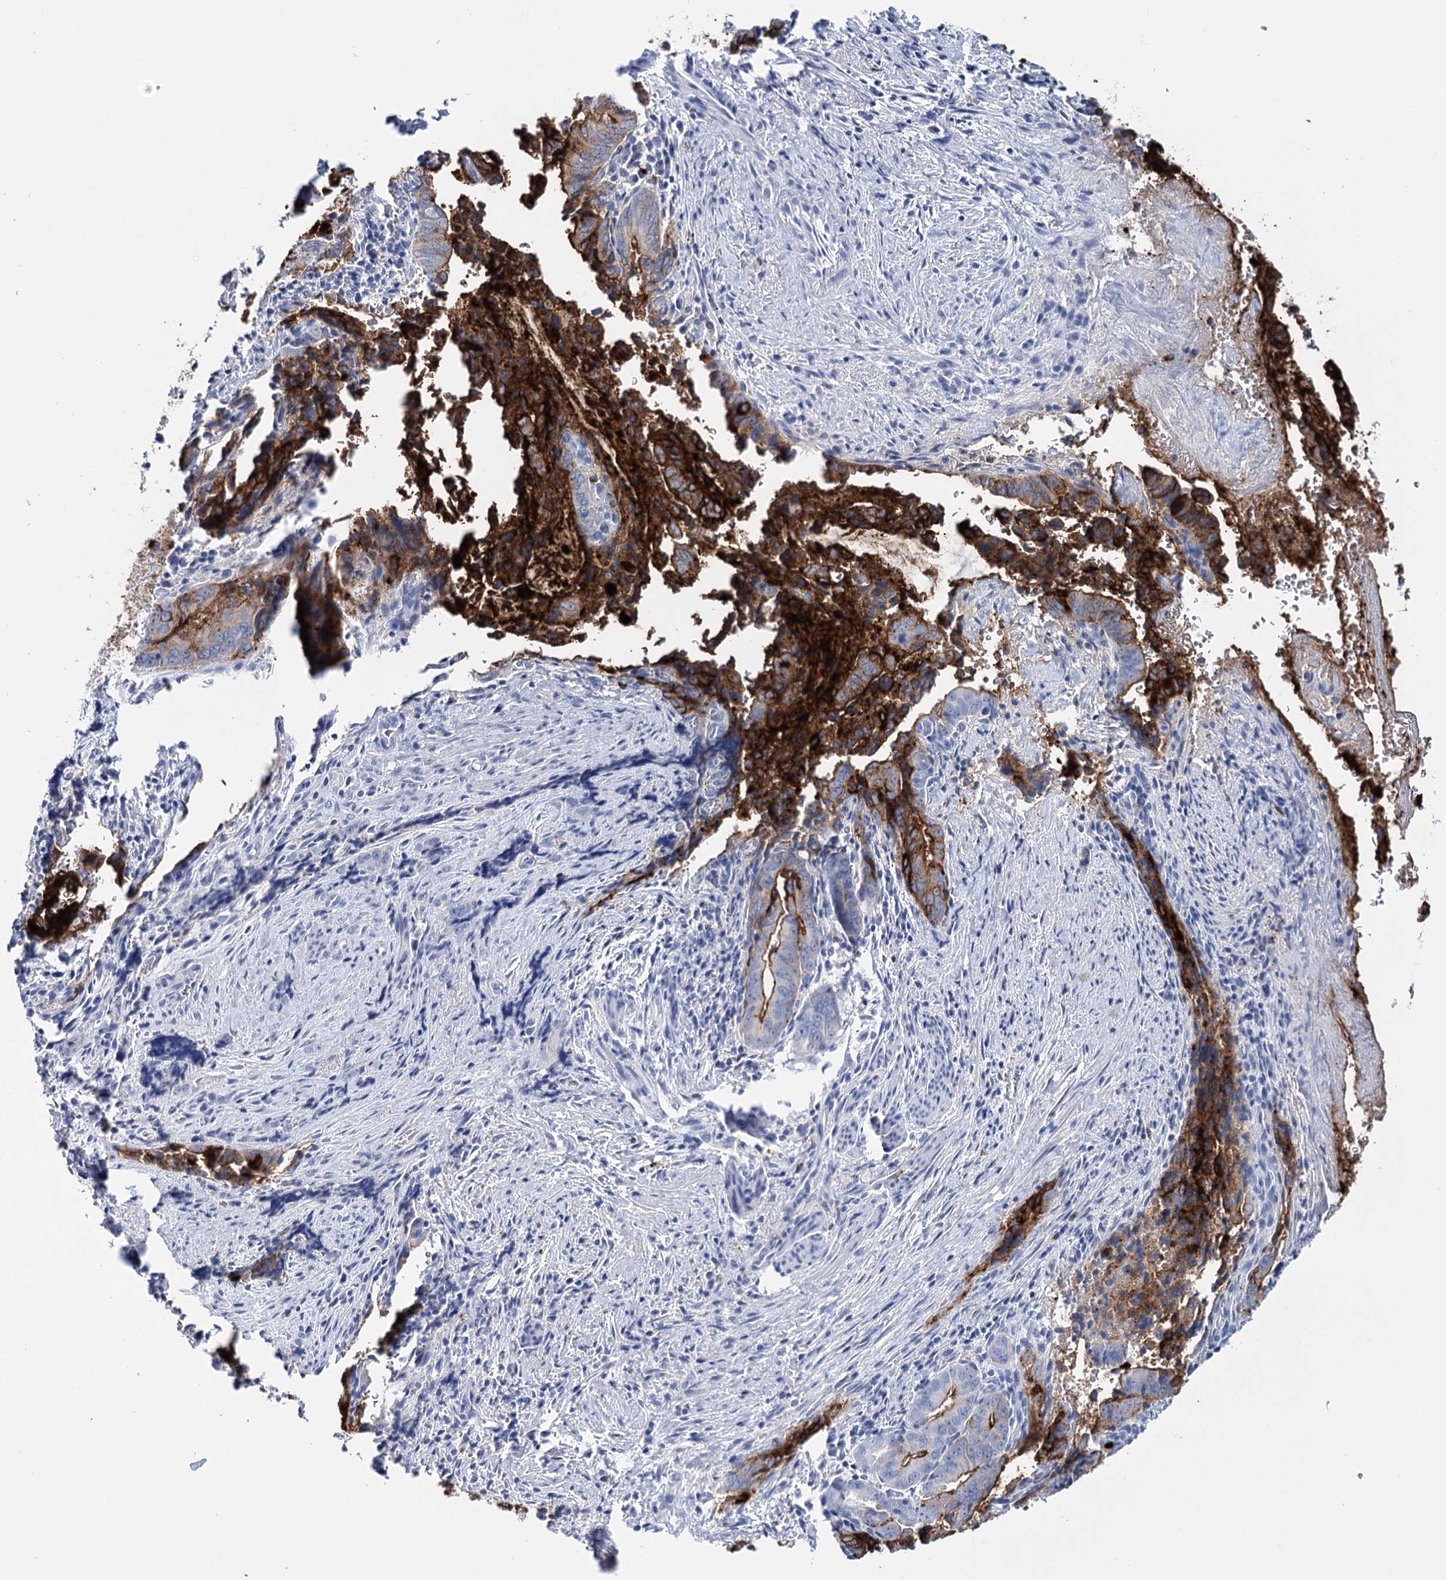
{"staining": {"intensity": "strong", "quantity": ">75%", "location": "cytoplasmic/membranous"}, "tissue": "pancreatic cancer", "cell_type": "Tumor cells", "image_type": "cancer", "snomed": [{"axis": "morphology", "description": "Adenocarcinoma, NOS"}, {"axis": "topography", "description": "Pancreas"}], "caption": "A high-resolution image shows IHC staining of pancreatic cancer (adenocarcinoma), which displays strong cytoplasmic/membranous positivity in approximately >75% of tumor cells. (Stains: DAB (3,3'-diaminobenzidine) in brown, nuclei in blue, Microscopy: brightfield microscopy at high magnification).", "gene": "CEACAM8", "patient": {"sex": "female", "age": 63}}